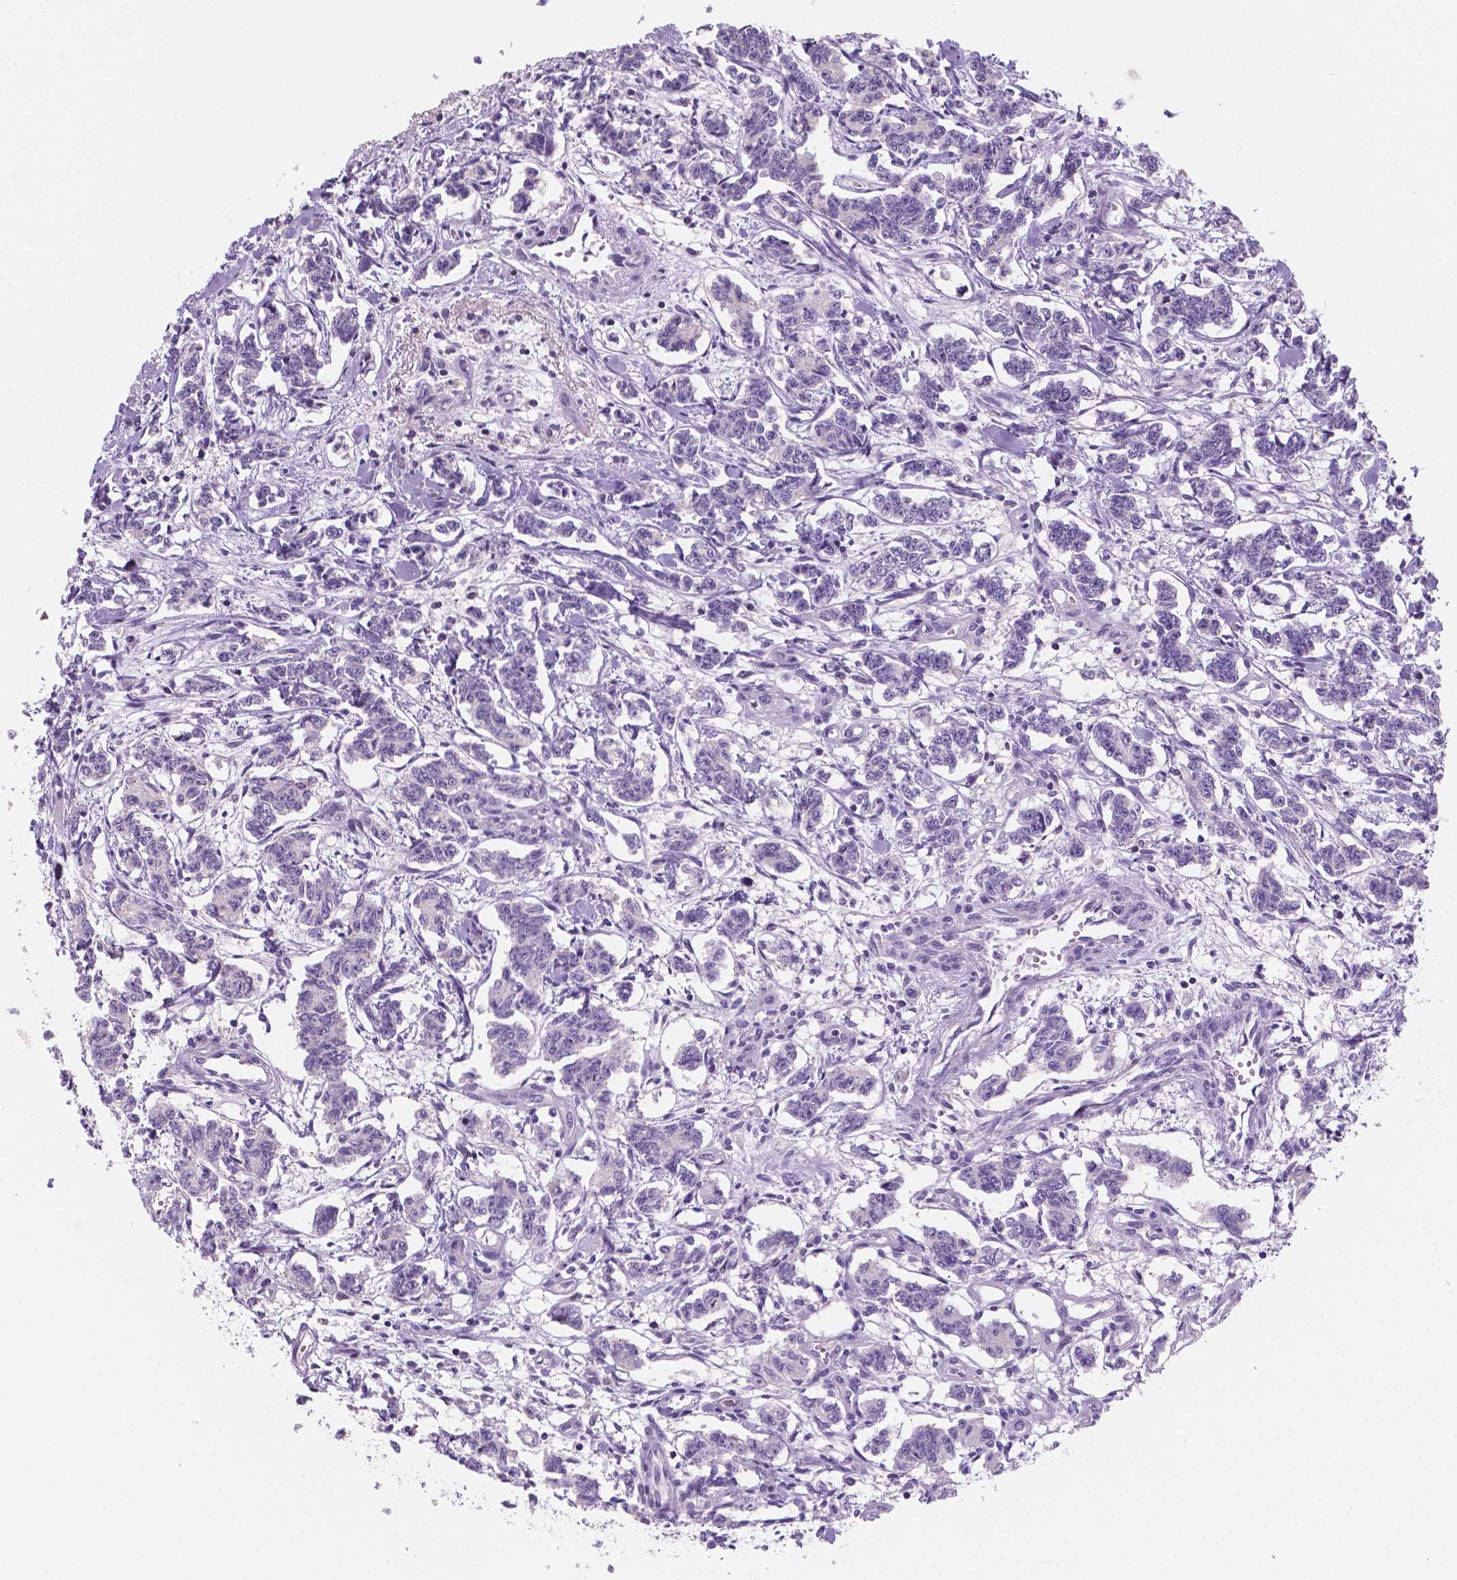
{"staining": {"intensity": "negative", "quantity": "none", "location": "none"}, "tissue": "carcinoid", "cell_type": "Tumor cells", "image_type": "cancer", "snomed": [{"axis": "morphology", "description": "Carcinoid, malignant, NOS"}, {"axis": "topography", "description": "Kidney"}], "caption": "Tumor cells are negative for brown protein staining in carcinoid.", "gene": "SBSN", "patient": {"sex": "female", "age": 41}}